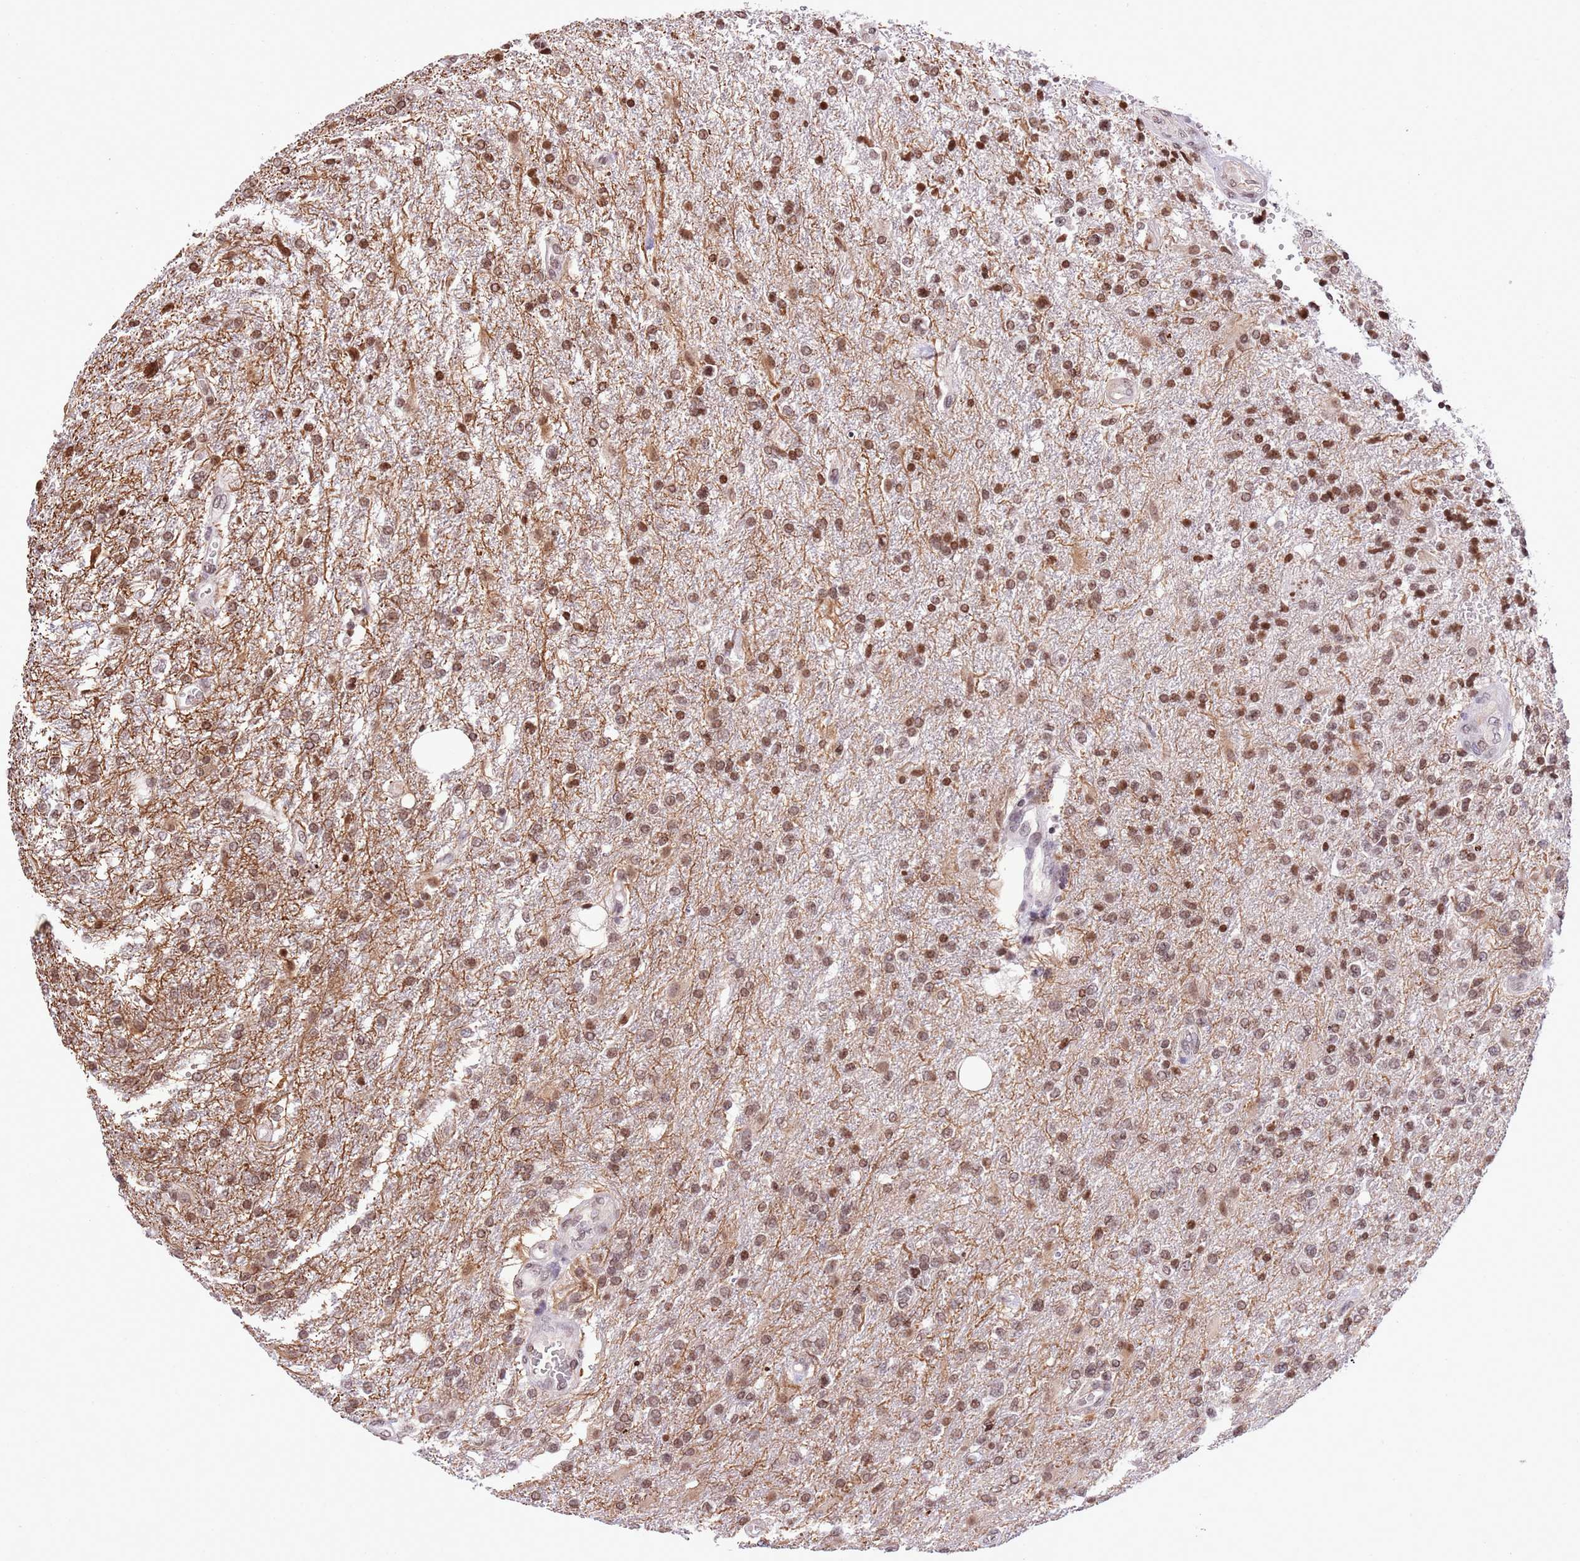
{"staining": {"intensity": "moderate", "quantity": ">75%", "location": "nuclear"}, "tissue": "glioma", "cell_type": "Tumor cells", "image_type": "cancer", "snomed": [{"axis": "morphology", "description": "Glioma, malignant, High grade"}, {"axis": "topography", "description": "Brain"}], "caption": "Human malignant glioma (high-grade) stained with a protein marker demonstrates moderate staining in tumor cells.", "gene": "NRIP1", "patient": {"sex": "male", "age": 56}}